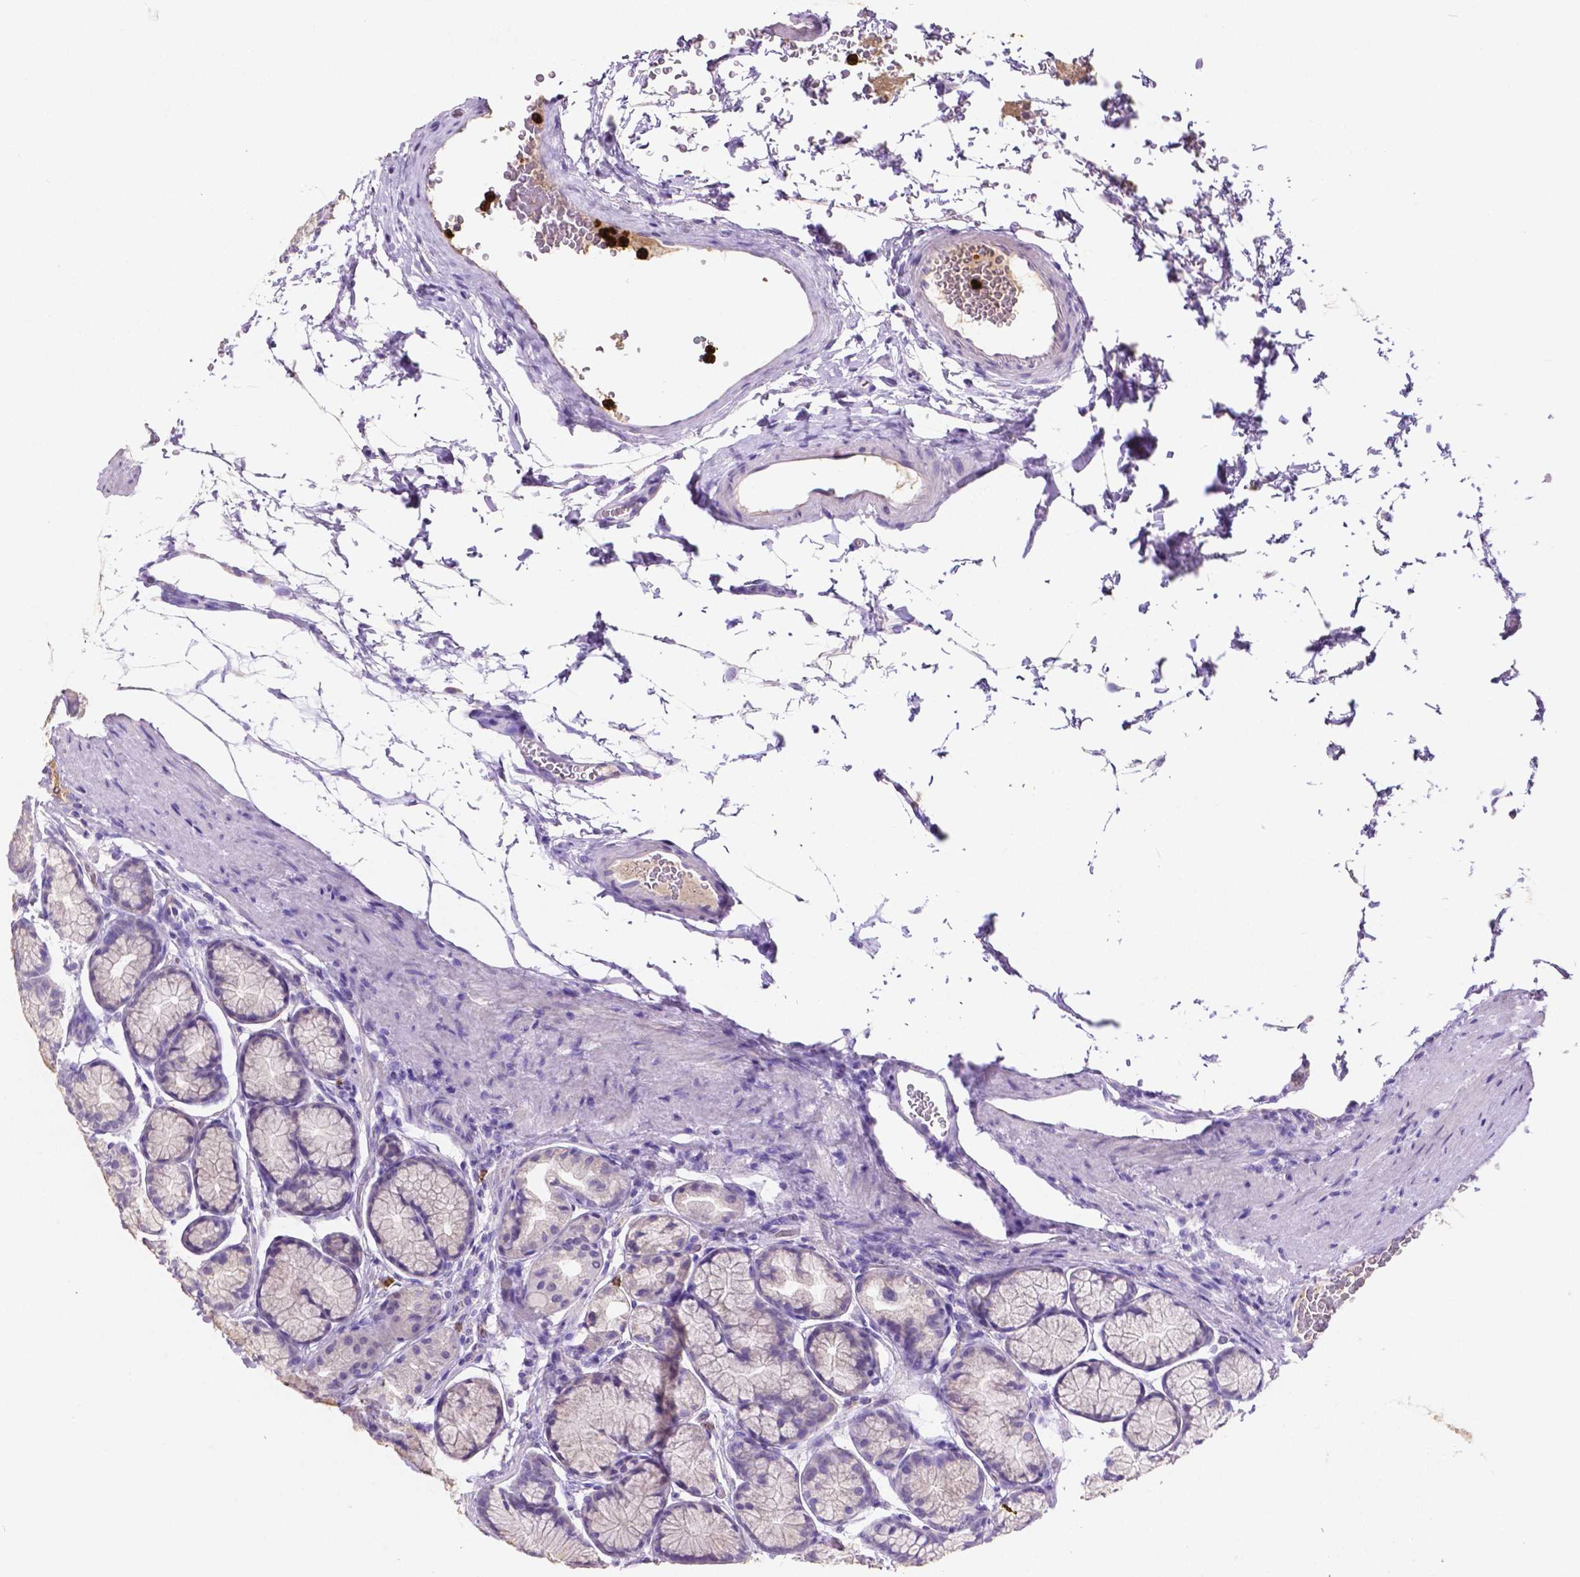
{"staining": {"intensity": "negative", "quantity": "none", "location": "none"}, "tissue": "stomach", "cell_type": "Glandular cells", "image_type": "normal", "snomed": [{"axis": "morphology", "description": "Normal tissue, NOS"}, {"axis": "morphology", "description": "Adenocarcinoma, NOS"}, {"axis": "morphology", "description": "Adenocarcinoma, High grade"}, {"axis": "topography", "description": "Stomach, upper"}, {"axis": "topography", "description": "Stomach"}], "caption": "High power microscopy photomicrograph of an IHC photomicrograph of benign stomach, revealing no significant expression in glandular cells.", "gene": "MMP9", "patient": {"sex": "female", "age": 65}}